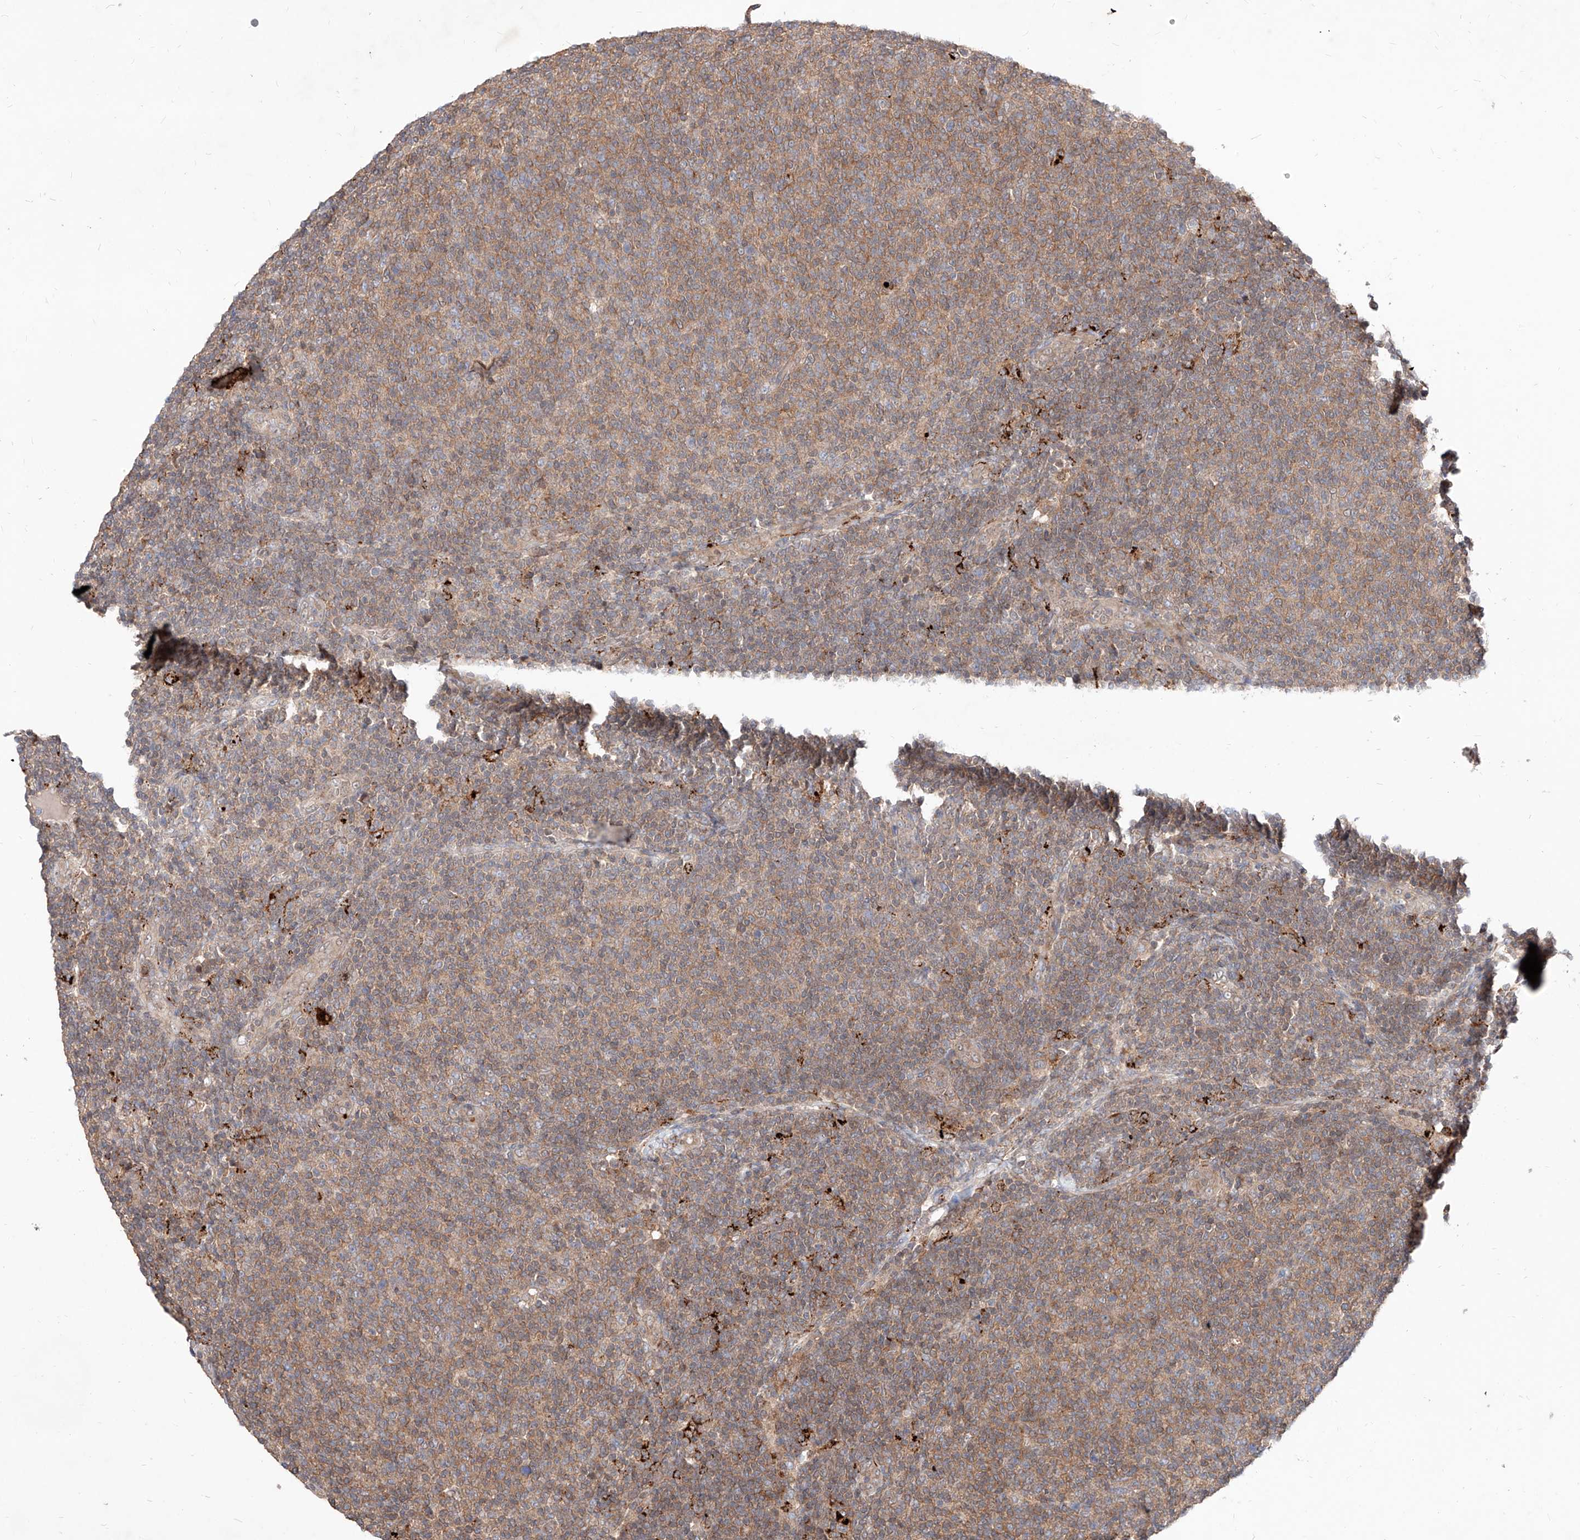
{"staining": {"intensity": "moderate", "quantity": "25%-75%", "location": "cytoplasmic/membranous"}, "tissue": "lymphoma", "cell_type": "Tumor cells", "image_type": "cancer", "snomed": [{"axis": "morphology", "description": "Malignant lymphoma, non-Hodgkin's type, Low grade"}, {"axis": "topography", "description": "Lymph node"}], "caption": "A brown stain shows moderate cytoplasmic/membranous positivity of a protein in human malignant lymphoma, non-Hodgkin's type (low-grade) tumor cells. (brown staining indicates protein expression, while blue staining denotes nuclei).", "gene": "TSNAX", "patient": {"sex": "male", "age": 66}}